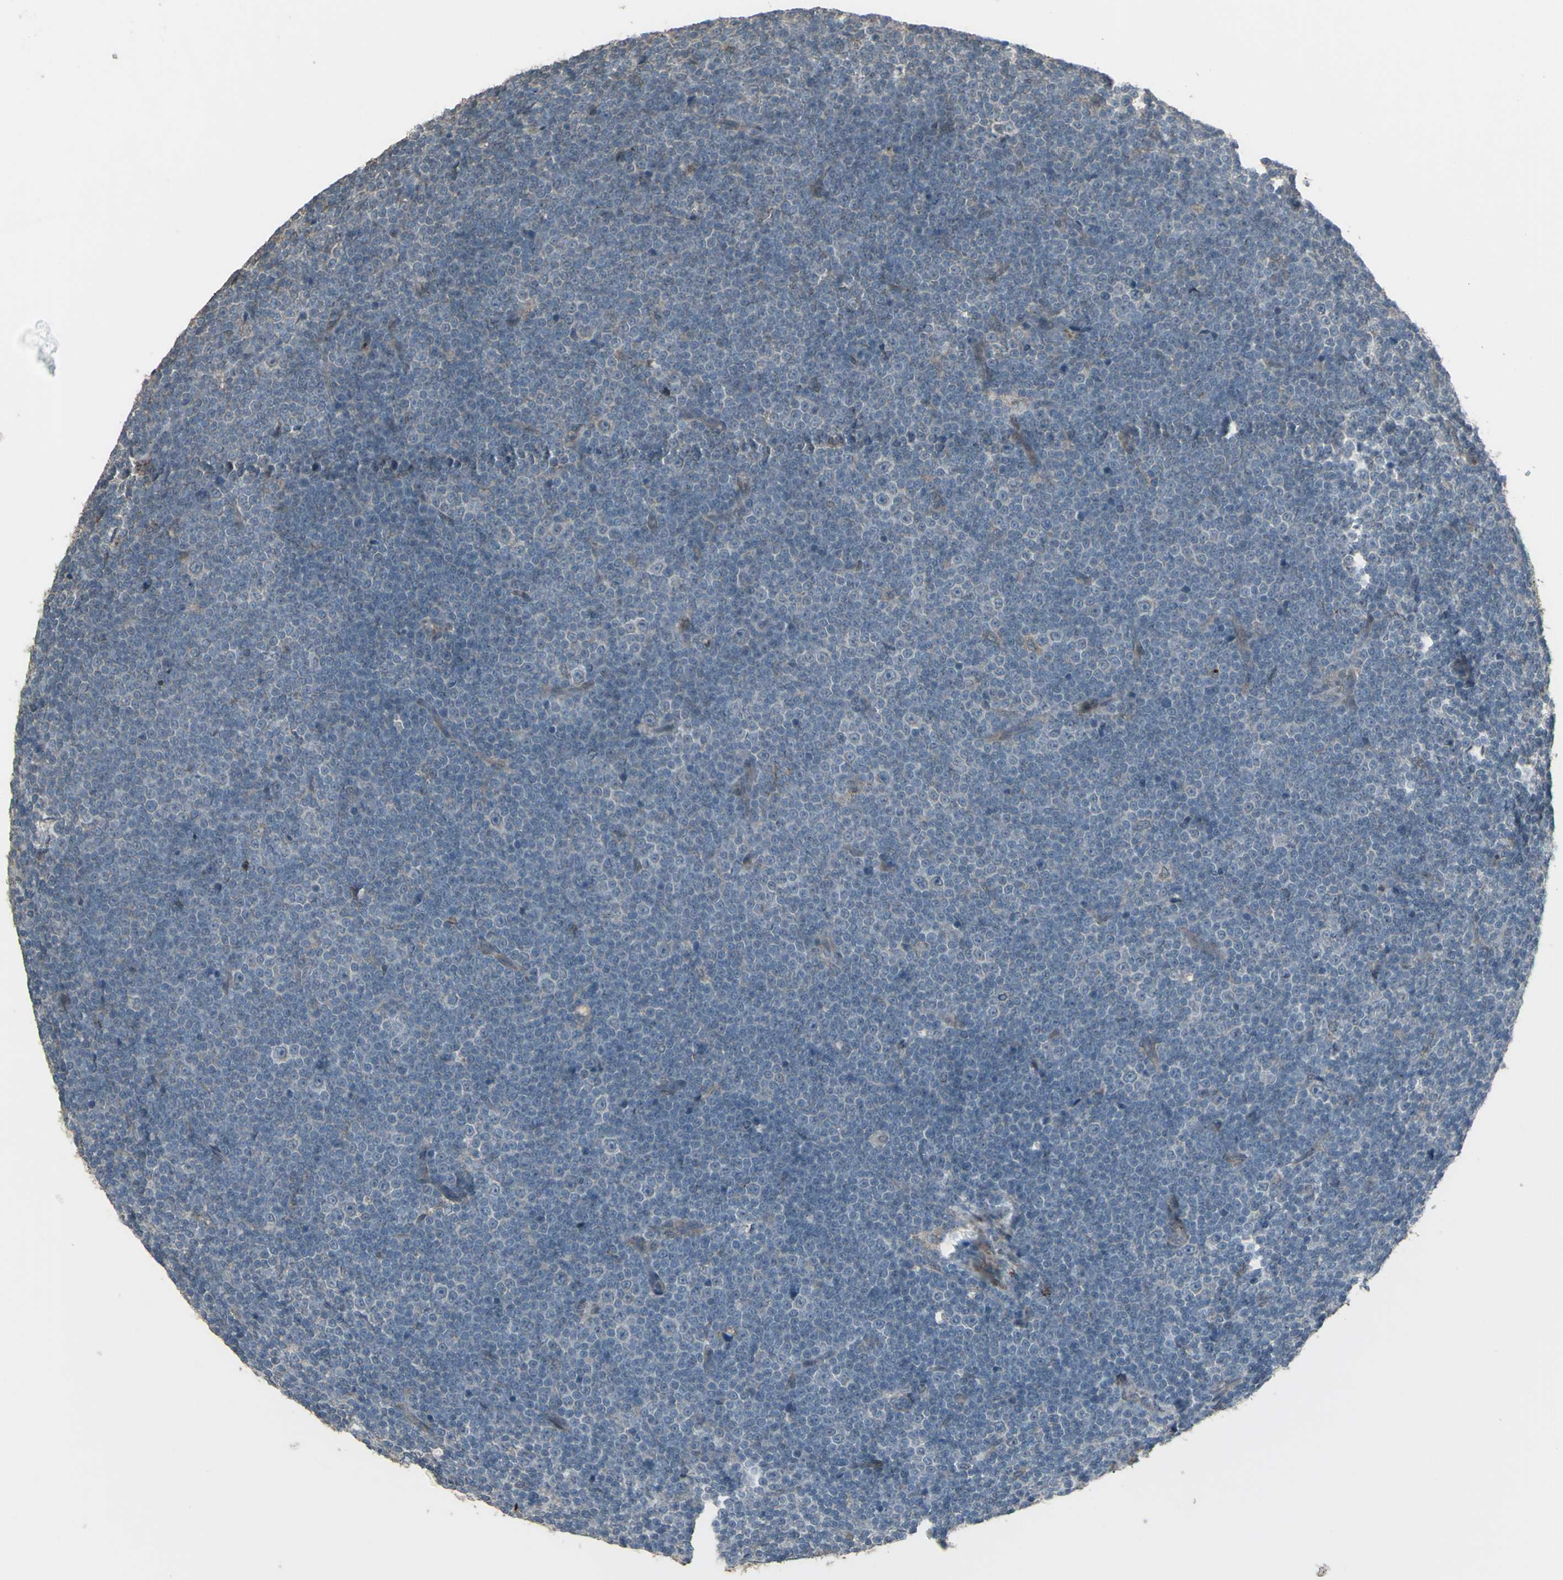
{"staining": {"intensity": "negative", "quantity": "none", "location": "none"}, "tissue": "lymphoma", "cell_type": "Tumor cells", "image_type": "cancer", "snomed": [{"axis": "morphology", "description": "Malignant lymphoma, non-Hodgkin's type, Low grade"}, {"axis": "topography", "description": "Lymph node"}], "caption": "Micrograph shows no protein staining in tumor cells of lymphoma tissue. (DAB IHC, high magnification).", "gene": "SMO", "patient": {"sex": "female", "age": 67}}